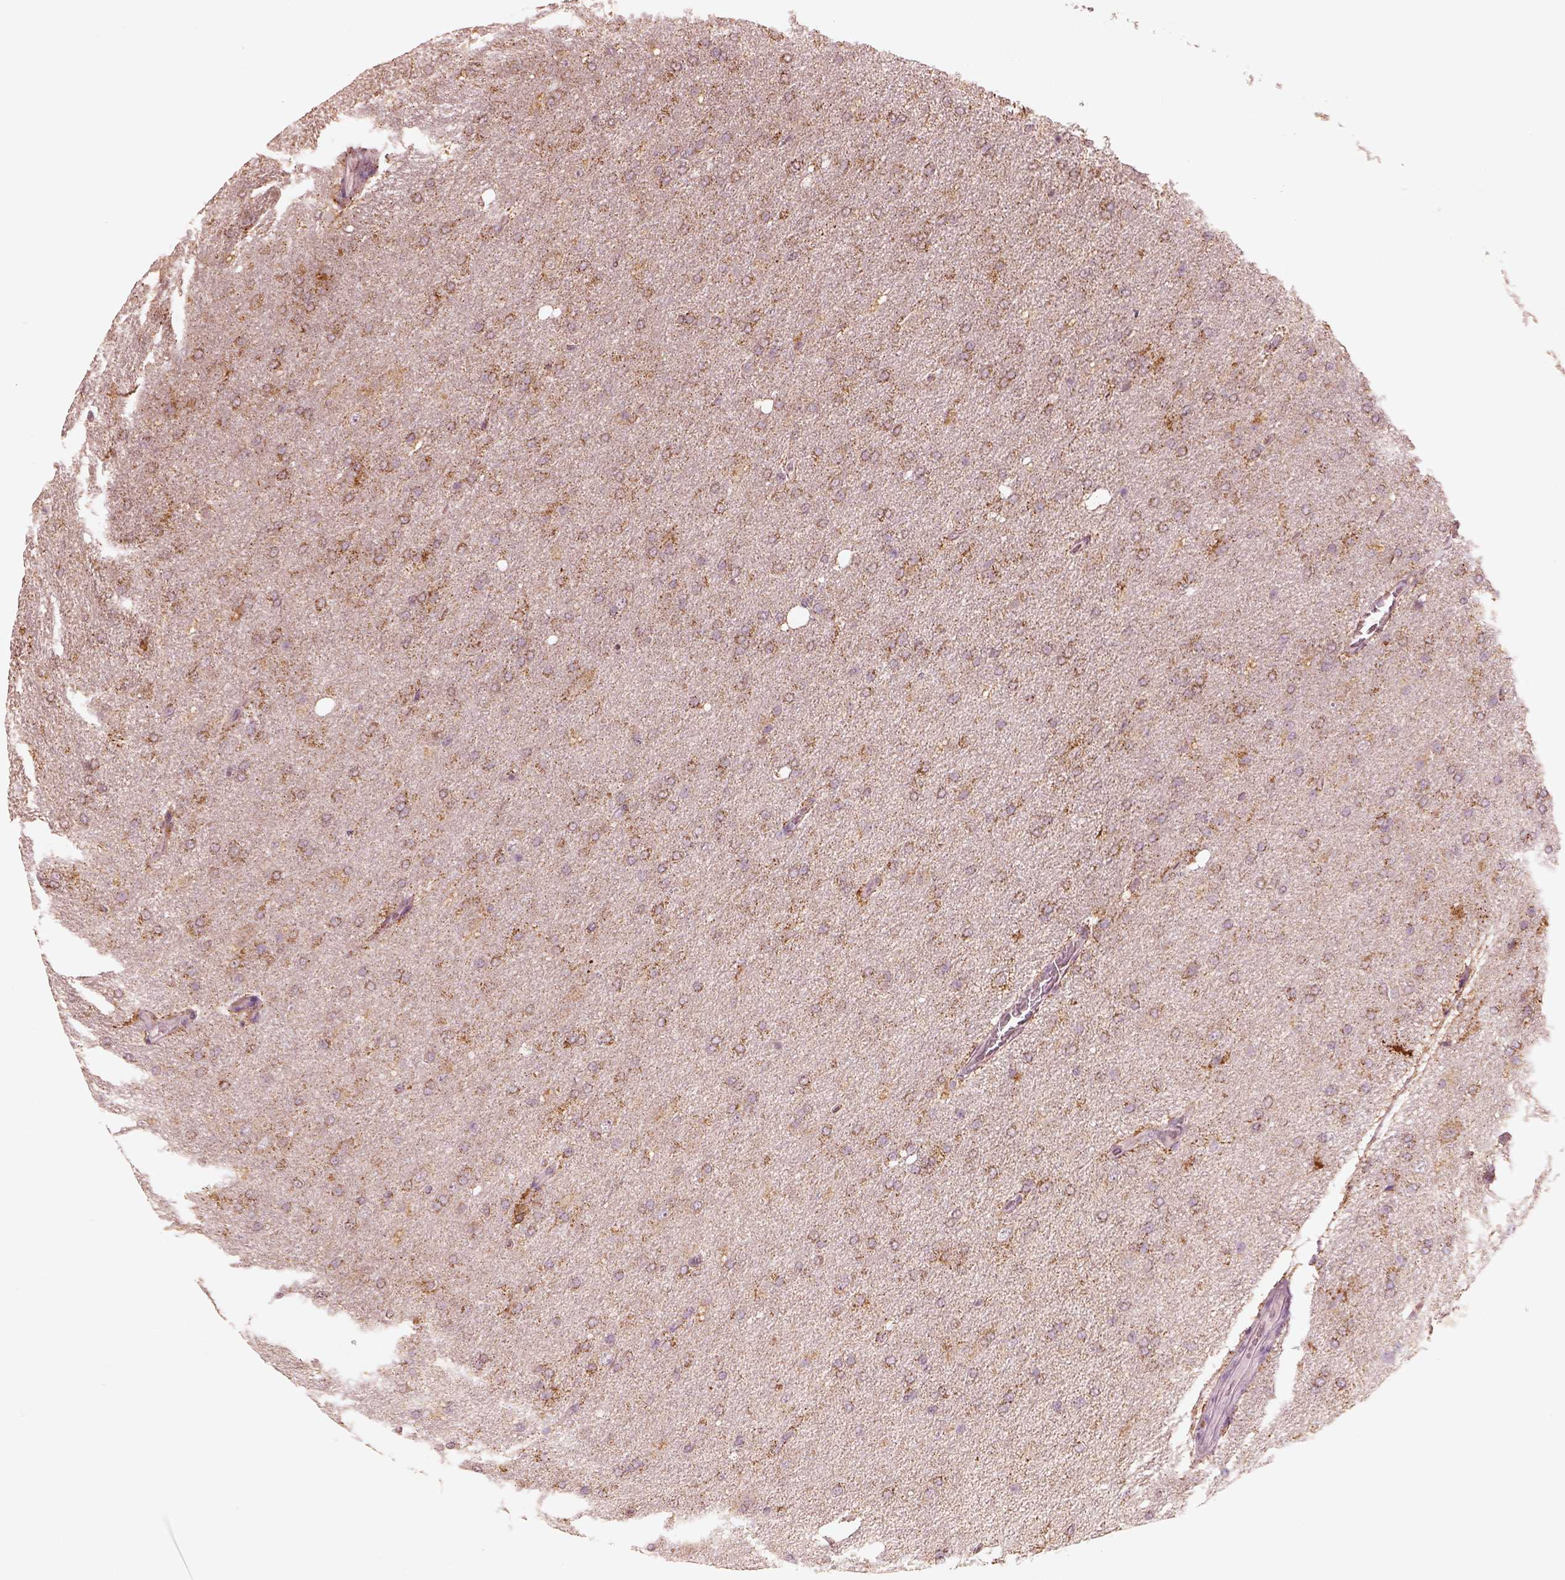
{"staining": {"intensity": "moderate", "quantity": ">75%", "location": "cytoplasmic/membranous"}, "tissue": "glioma", "cell_type": "Tumor cells", "image_type": "cancer", "snomed": [{"axis": "morphology", "description": "Glioma, malignant, High grade"}, {"axis": "topography", "description": "Cerebral cortex"}], "caption": "Moderate cytoplasmic/membranous expression for a protein is present in about >75% of tumor cells of glioma using immunohistochemistry (IHC).", "gene": "ENTPD6", "patient": {"sex": "male", "age": 70}}